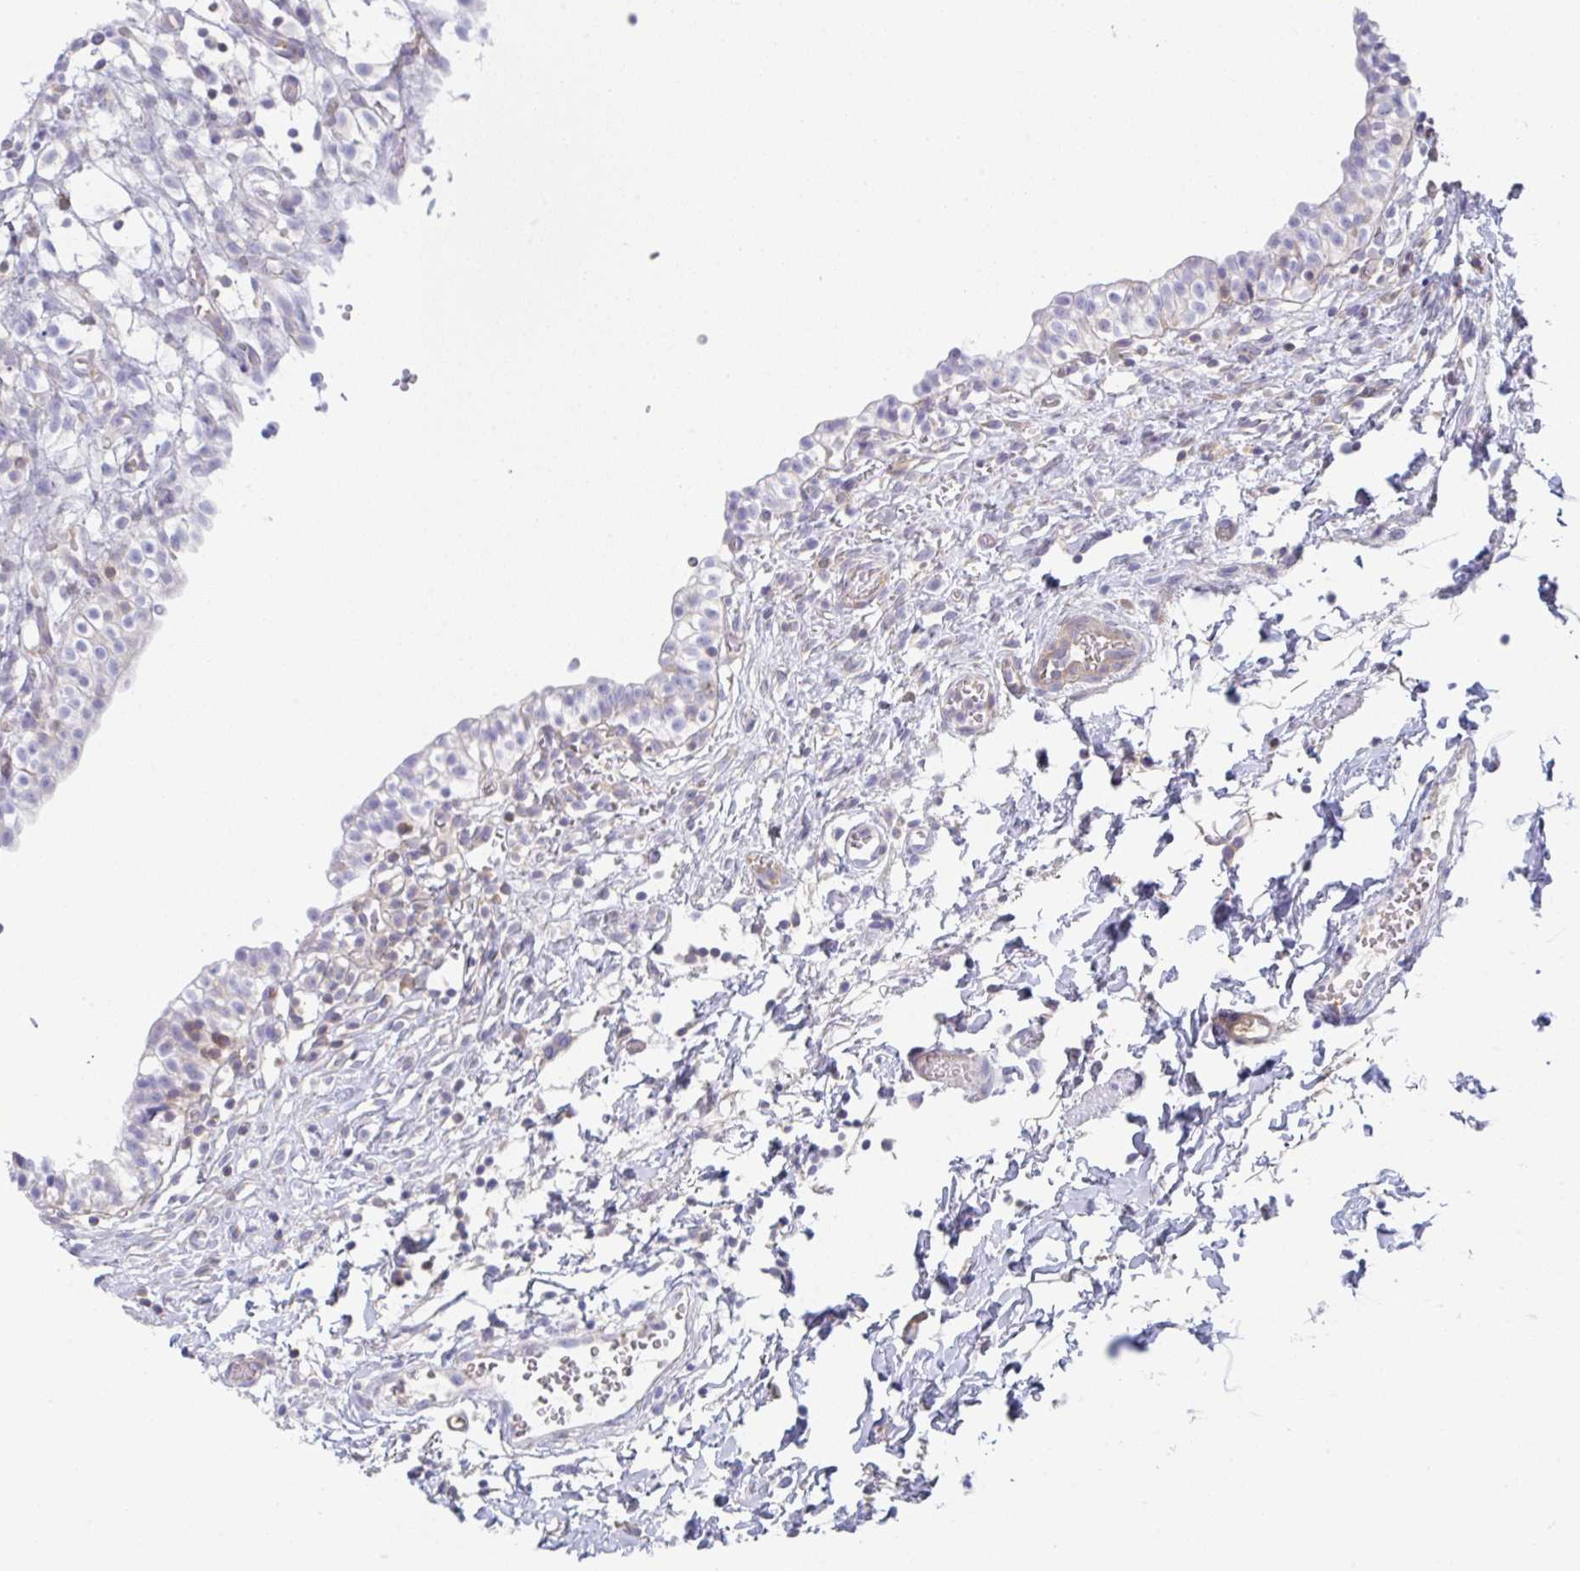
{"staining": {"intensity": "weak", "quantity": "<25%", "location": "cytoplasmic/membranous"}, "tissue": "urinary bladder", "cell_type": "Urothelial cells", "image_type": "normal", "snomed": [{"axis": "morphology", "description": "Normal tissue, NOS"}, {"axis": "topography", "description": "Urinary bladder"}, {"axis": "topography", "description": "Peripheral nerve tissue"}], "caption": "Normal urinary bladder was stained to show a protein in brown. There is no significant positivity in urothelial cells. Nuclei are stained in blue.", "gene": "AMPD2", "patient": {"sex": "male", "age": 55}}